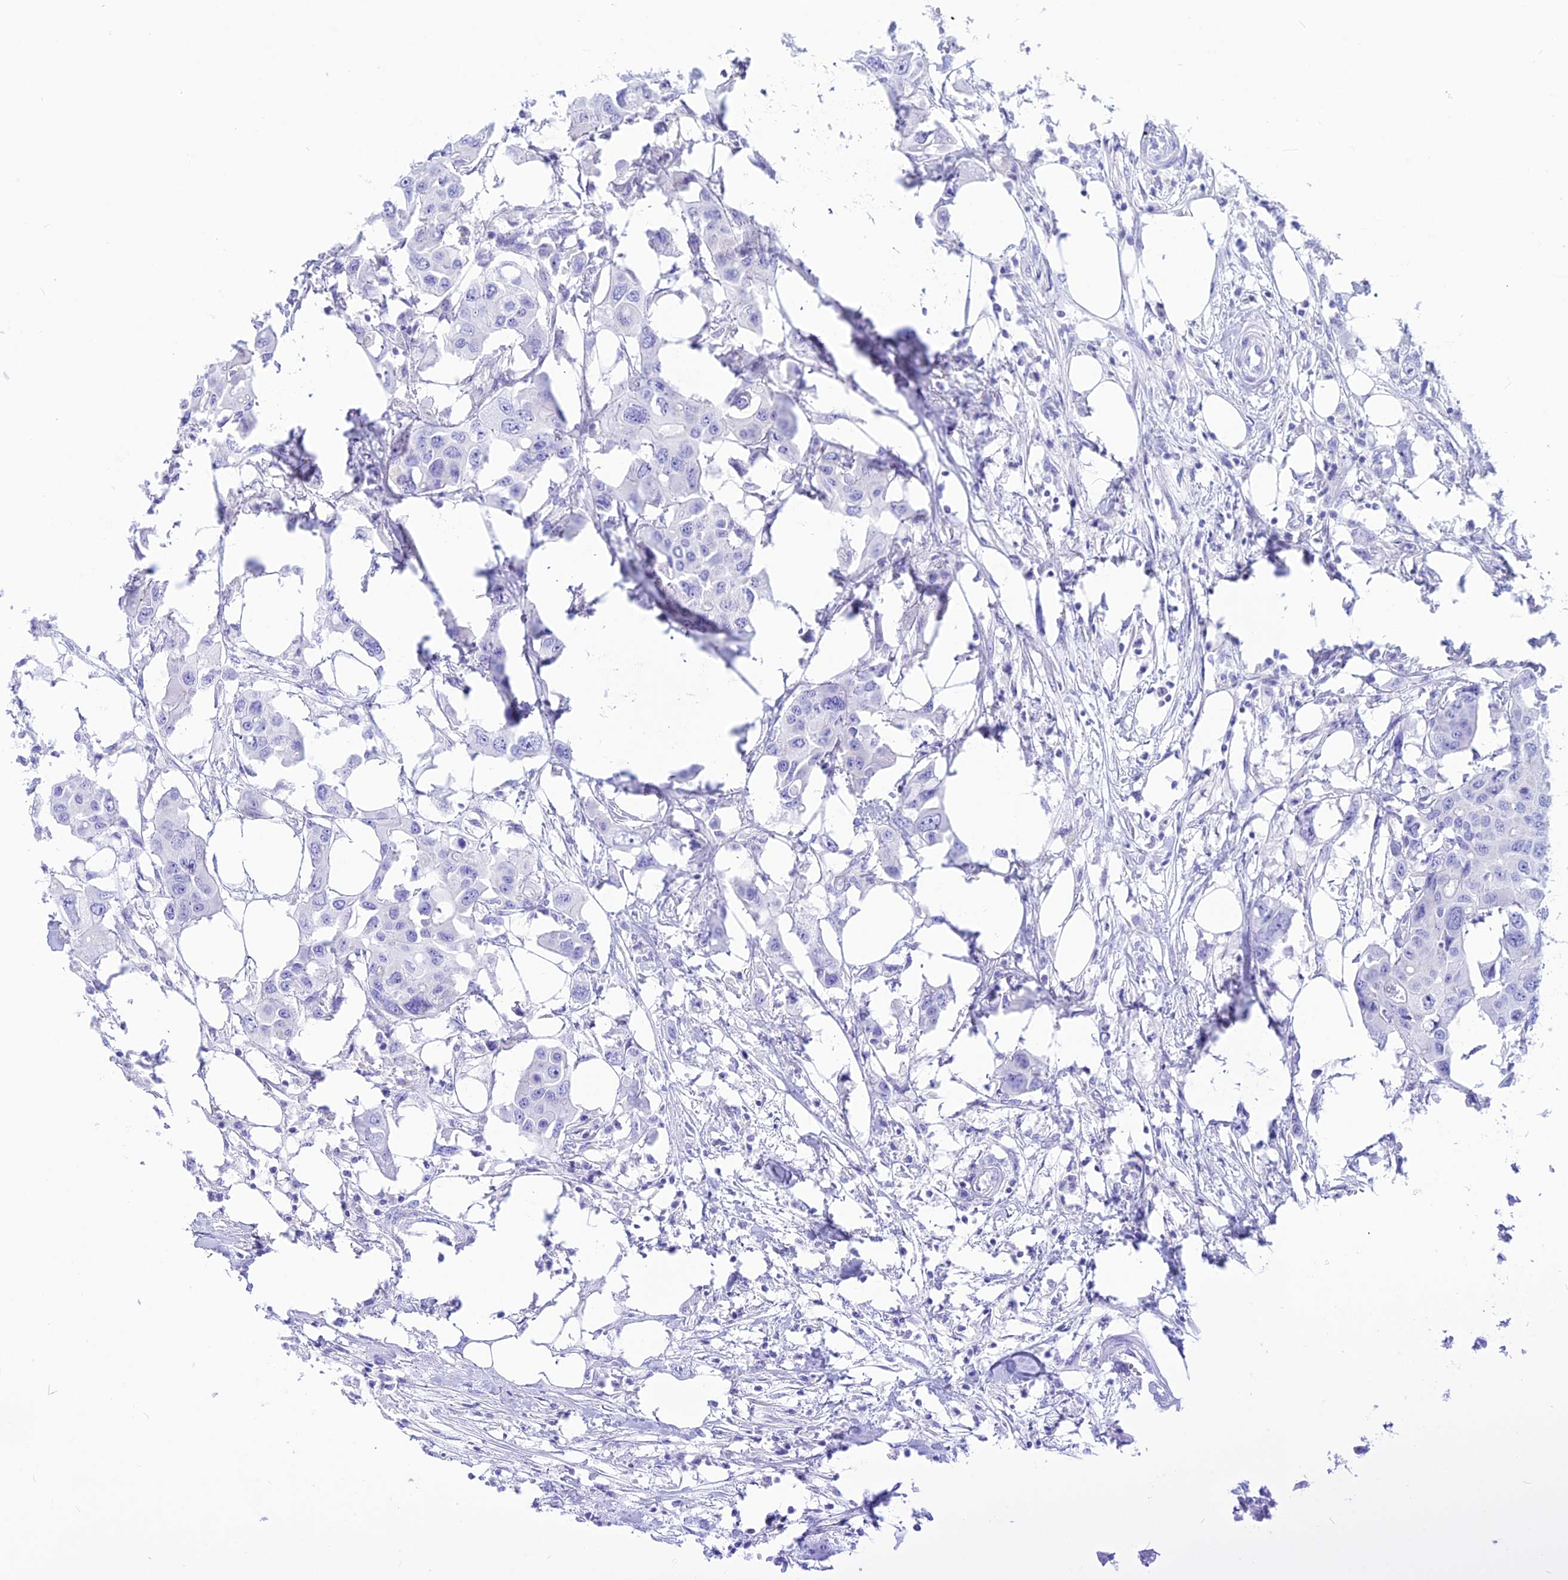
{"staining": {"intensity": "negative", "quantity": "none", "location": "none"}, "tissue": "colorectal cancer", "cell_type": "Tumor cells", "image_type": "cancer", "snomed": [{"axis": "morphology", "description": "Adenocarcinoma, NOS"}, {"axis": "topography", "description": "Colon"}], "caption": "The image reveals no significant expression in tumor cells of colorectal cancer.", "gene": "GLYATL1", "patient": {"sex": "male", "age": 77}}